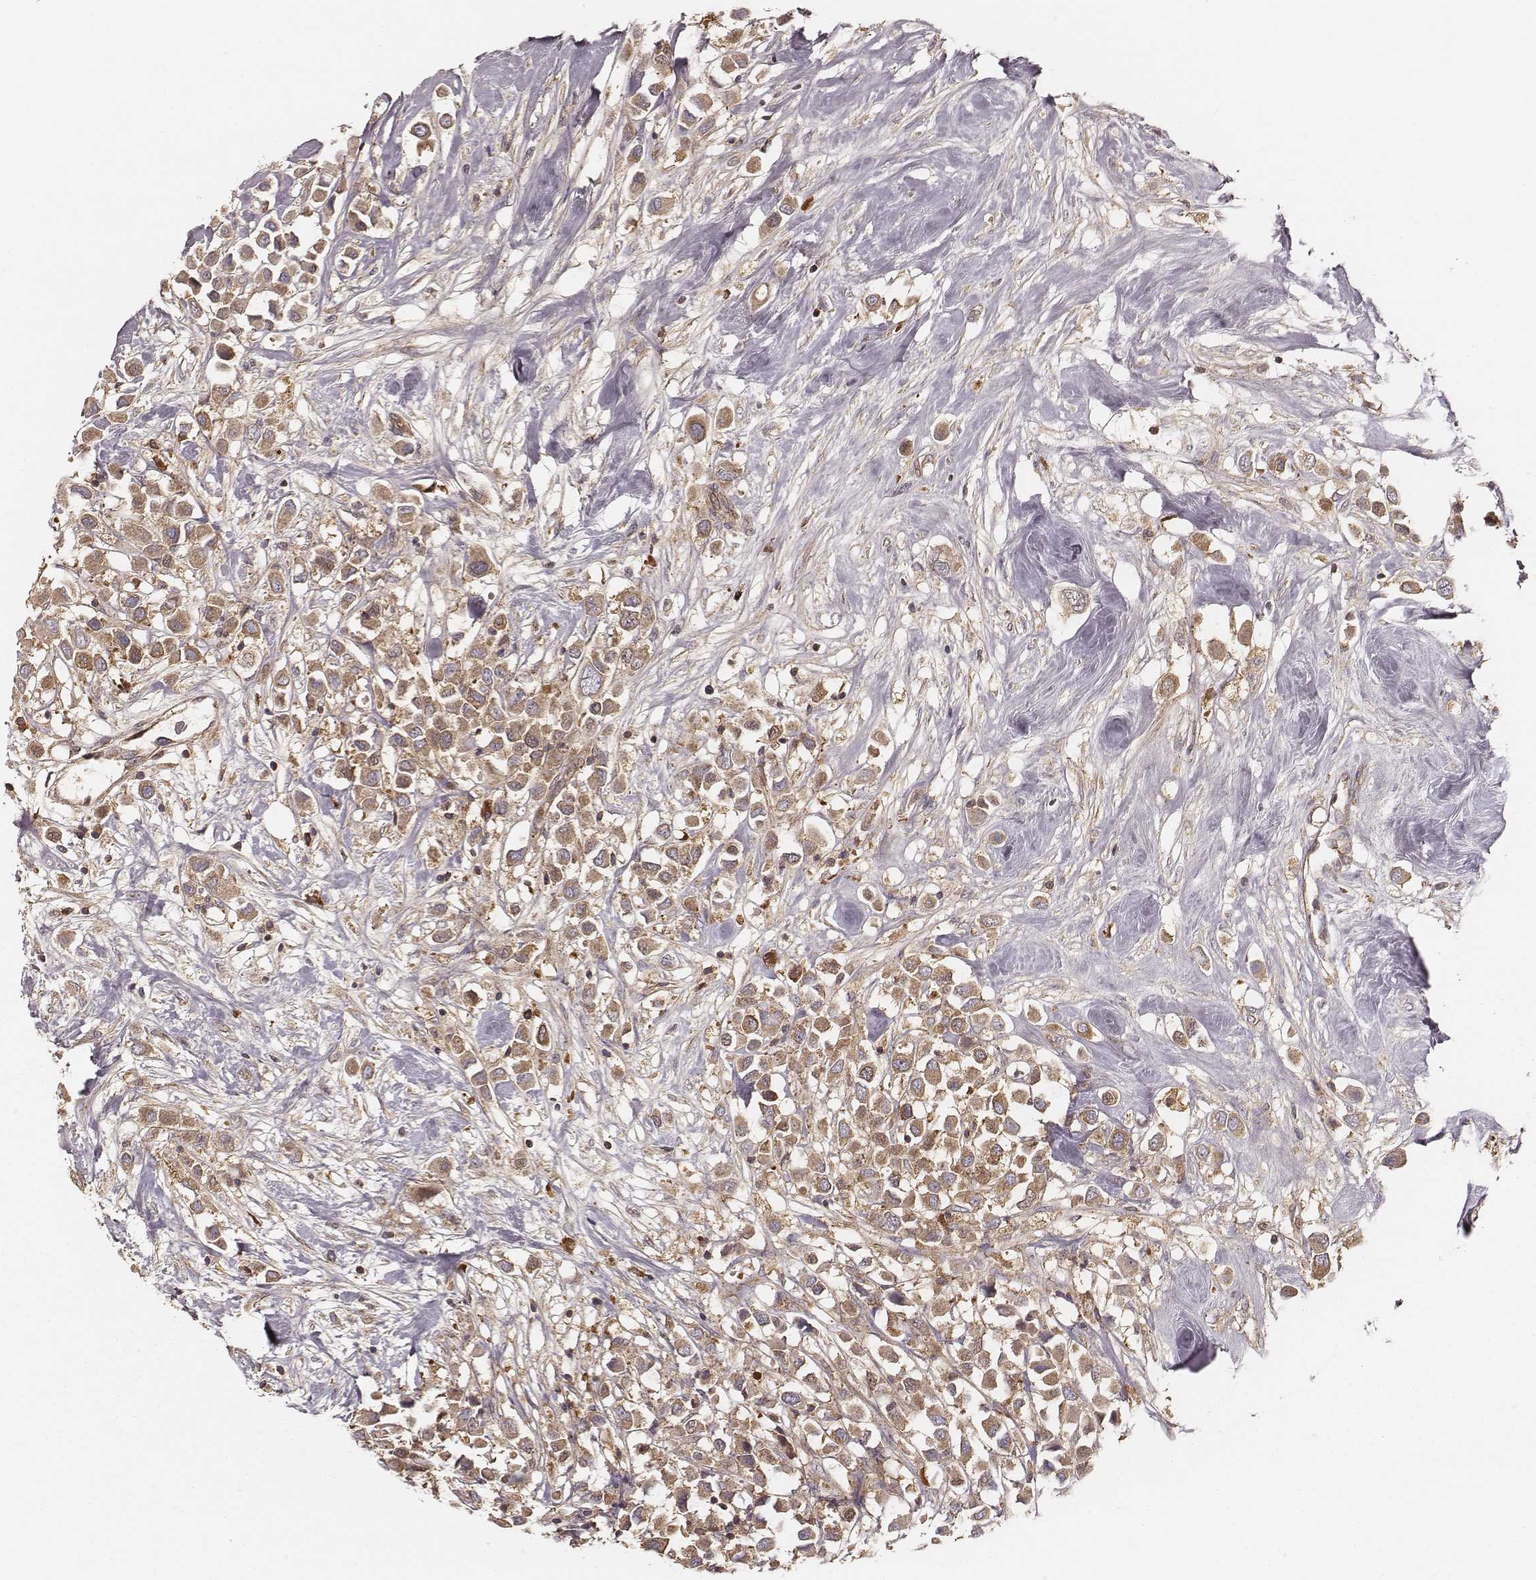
{"staining": {"intensity": "moderate", "quantity": ">75%", "location": "cytoplasmic/membranous"}, "tissue": "breast cancer", "cell_type": "Tumor cells", "image_type": "cancer", "snomed": [{"axis": "morphology", "description": "Duct carcinoma"}, {"axis": "topography", "description": "Breast"}], "caption": "IHC (DAB) staining of human invasive ductal carcinoma (breast) reveals moderate cytoplasmic/membranous protein positivity in approximately >75% of tumor cells. The staining was performed using DAB (3,3'-diaminobenzidine), with brown indicating positive protein expression. Nuclei are stained blue with hematoxylin.", "gene": "CARS1", "patient": {"sex": "female", "age": 61}}